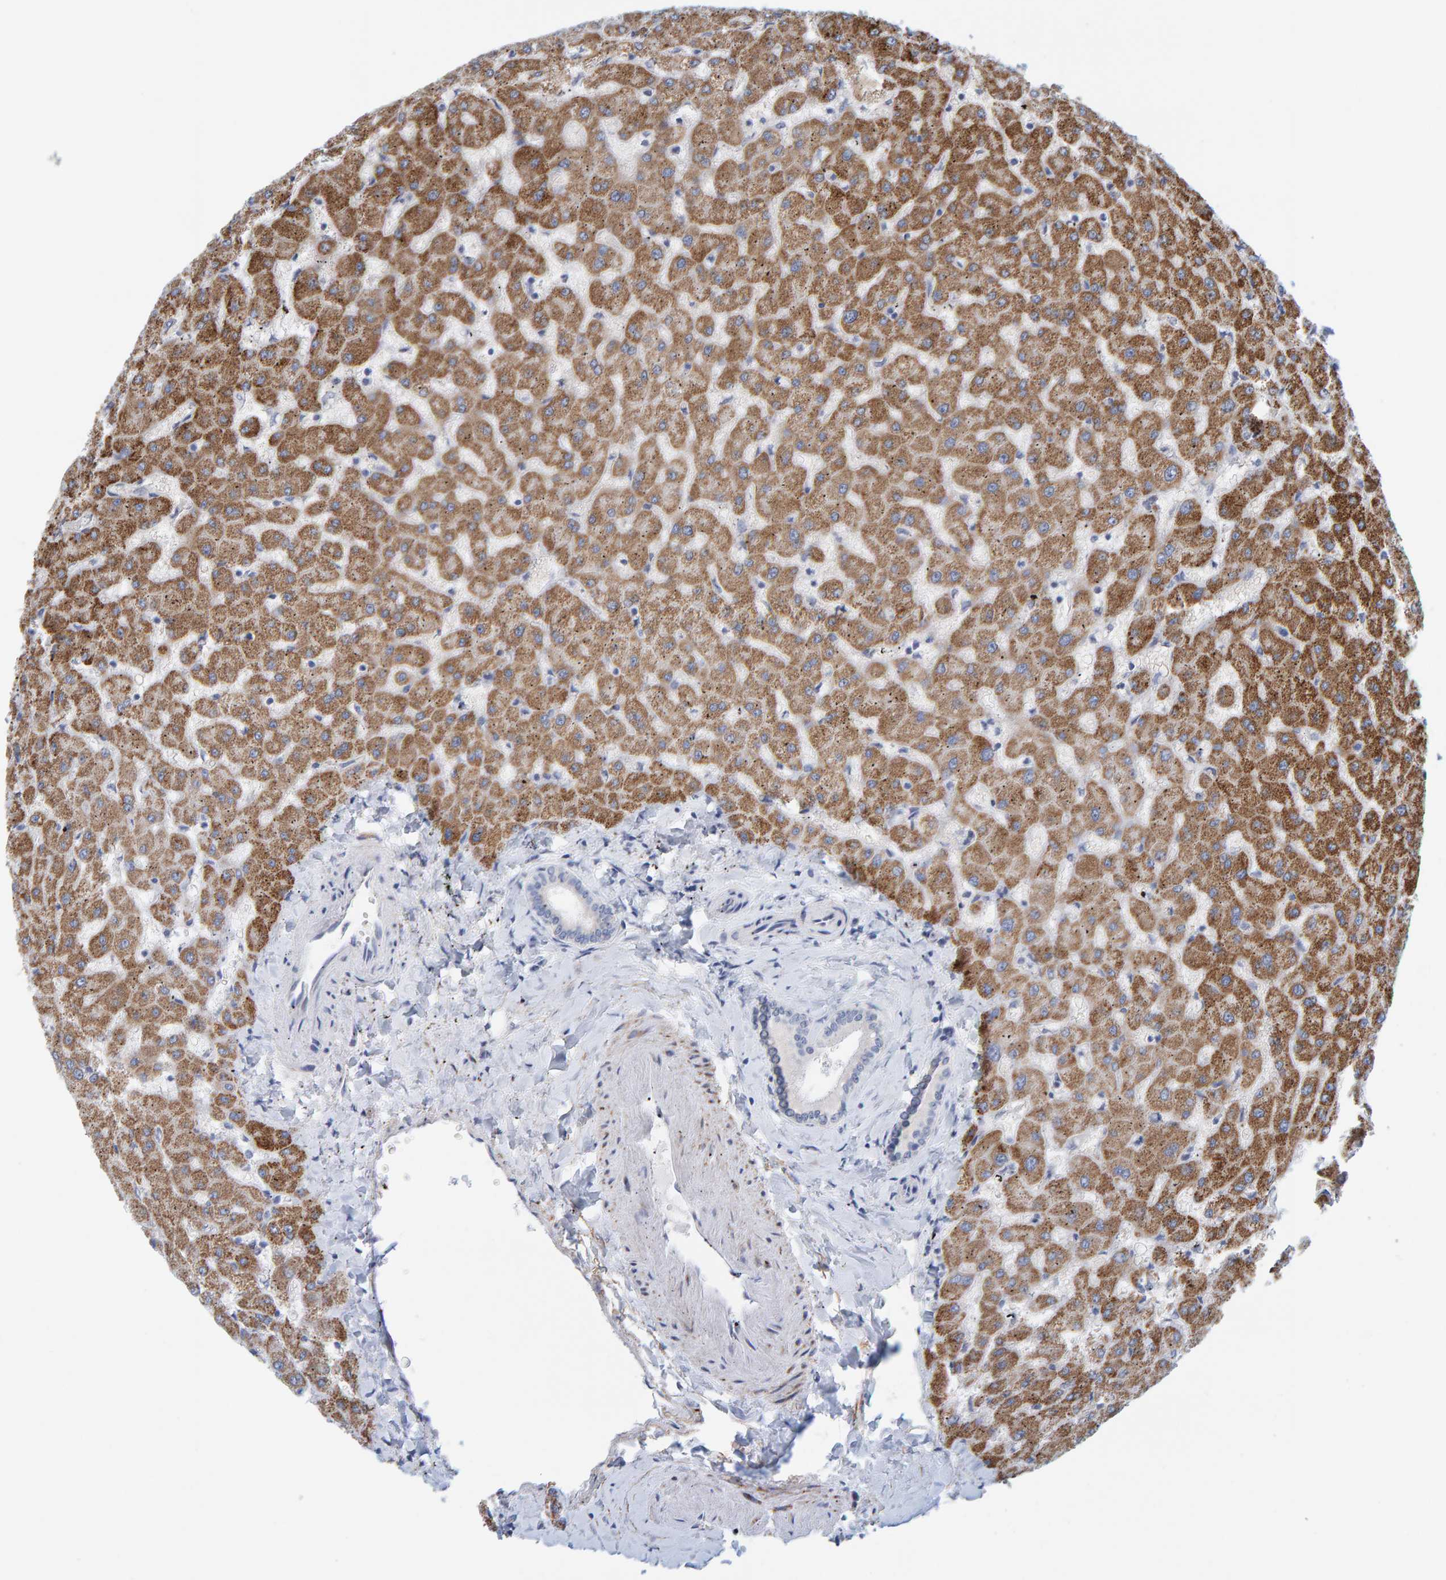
{"staining": {"intensity": "negative", "quantity": "none", "location": "none"}, "tissue": "liver", "cell_type": "Cholangiocytes", "image_type": "normal", "snomed": [{"axis": "morphology", "description": "Normal tissue, NOS"}, {"axis": "topography", "description": "Liver"}], "caption": "DAB (3,3'-diaminobenzidine) immunohistochemical staining of unremarkable human liver reveals no significant expression in cholangiocytes. (Immunohistochemistry (ihc), brightfield microscopy, high magnification).", "gene": "ZC3H3", "patient": {"sex": "female", "age": 63}}